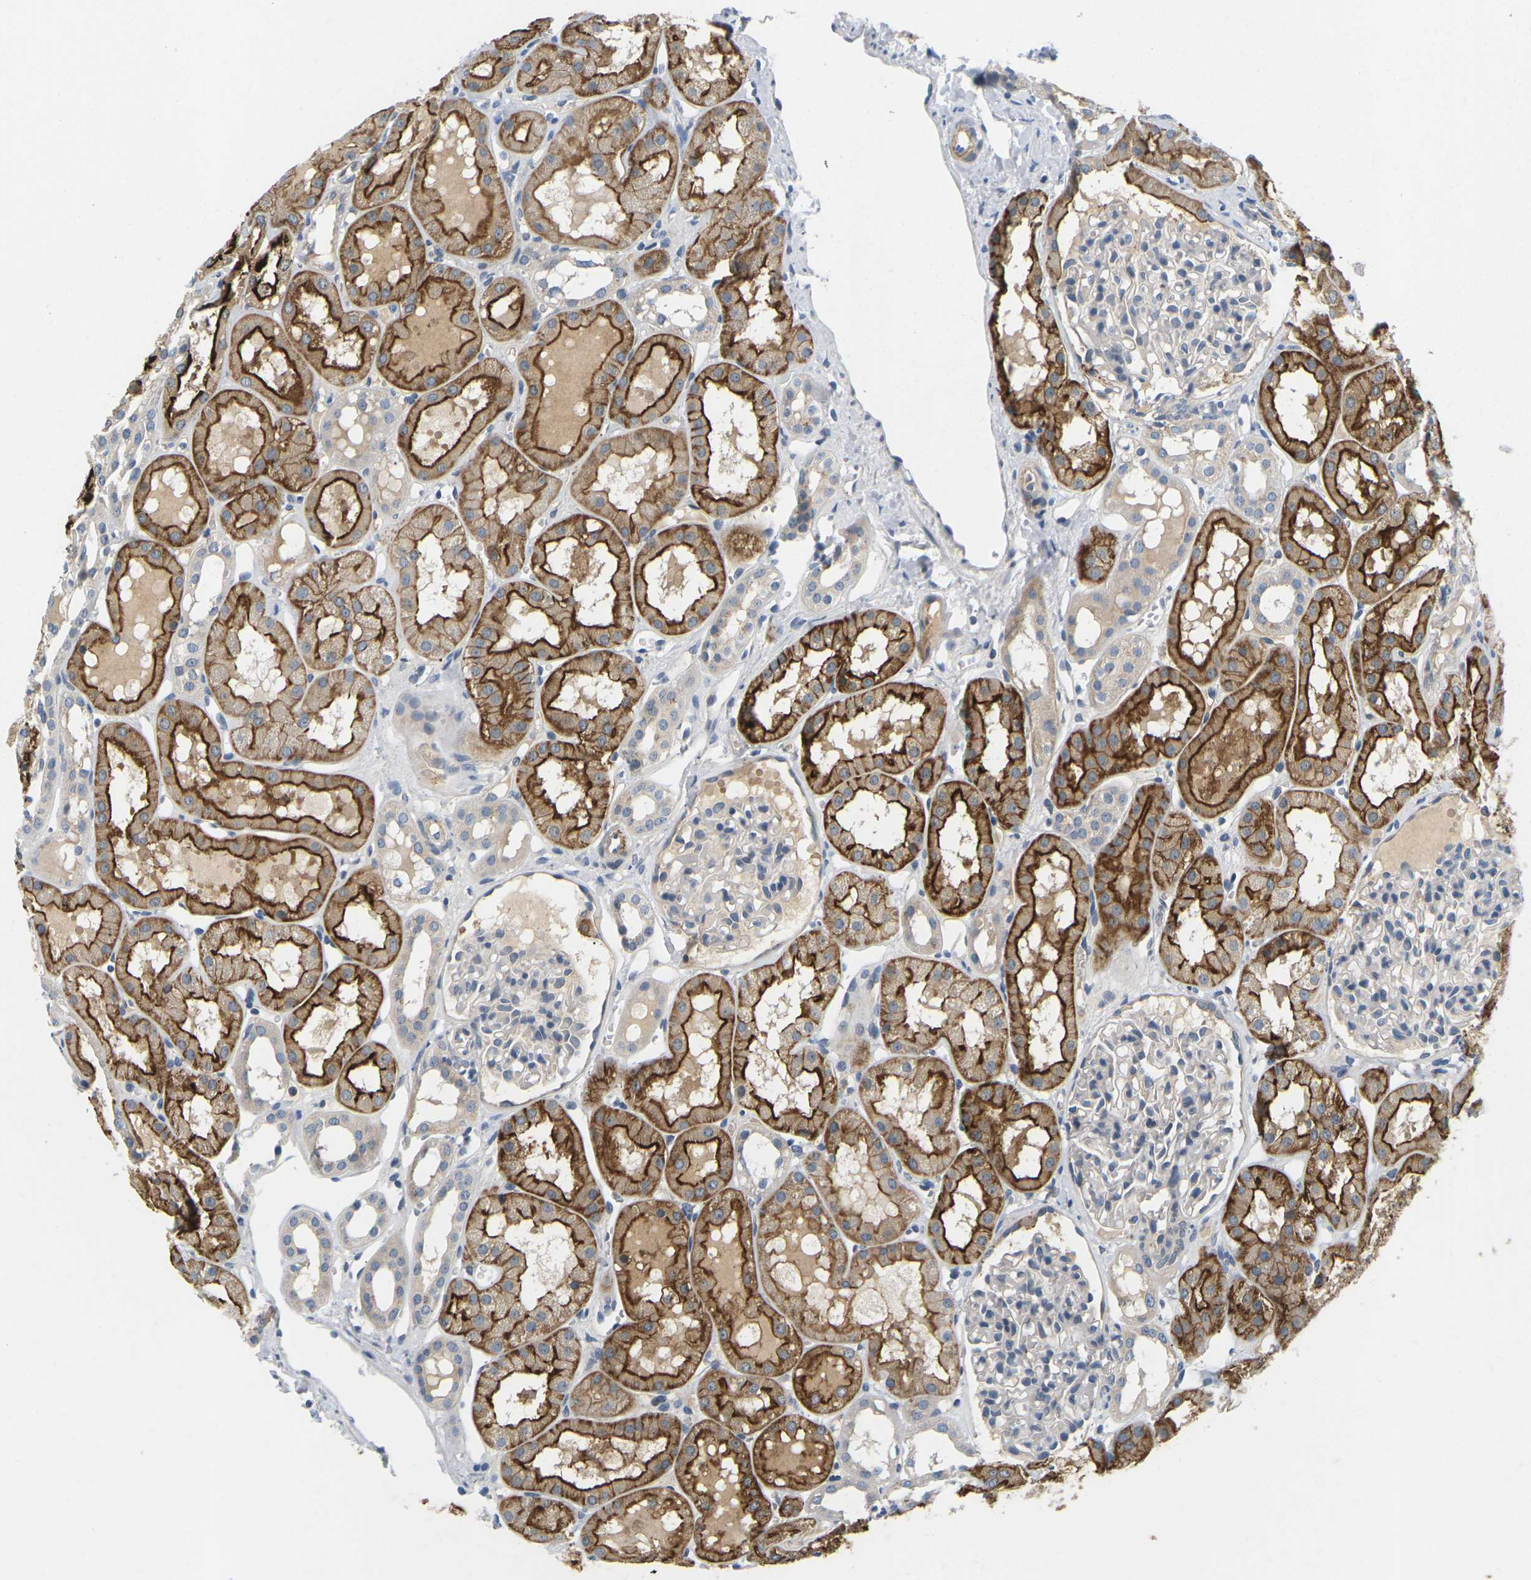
{"staining": {"intensity": "negative", "quantity": "none", "location": "none"}, "tissue": "kidney", "cell_type": "Cells in glomeruli", "image_type": "normal", "snomed": [{"axis": "morphology", "description": "Normal tissue, NOS"}, {"axis": "topography", "description": "Kidney"}, {"axis": "topography", "description": "Urinary bladder"}], "caption": "Immunohistochemical staining of unremarkable human kidney reveals no significant staining in cells in glomeruli. Nuclei are stained in blue.", "gene": "EVA1C", "patient": {"sex": "male", "age": 16}}